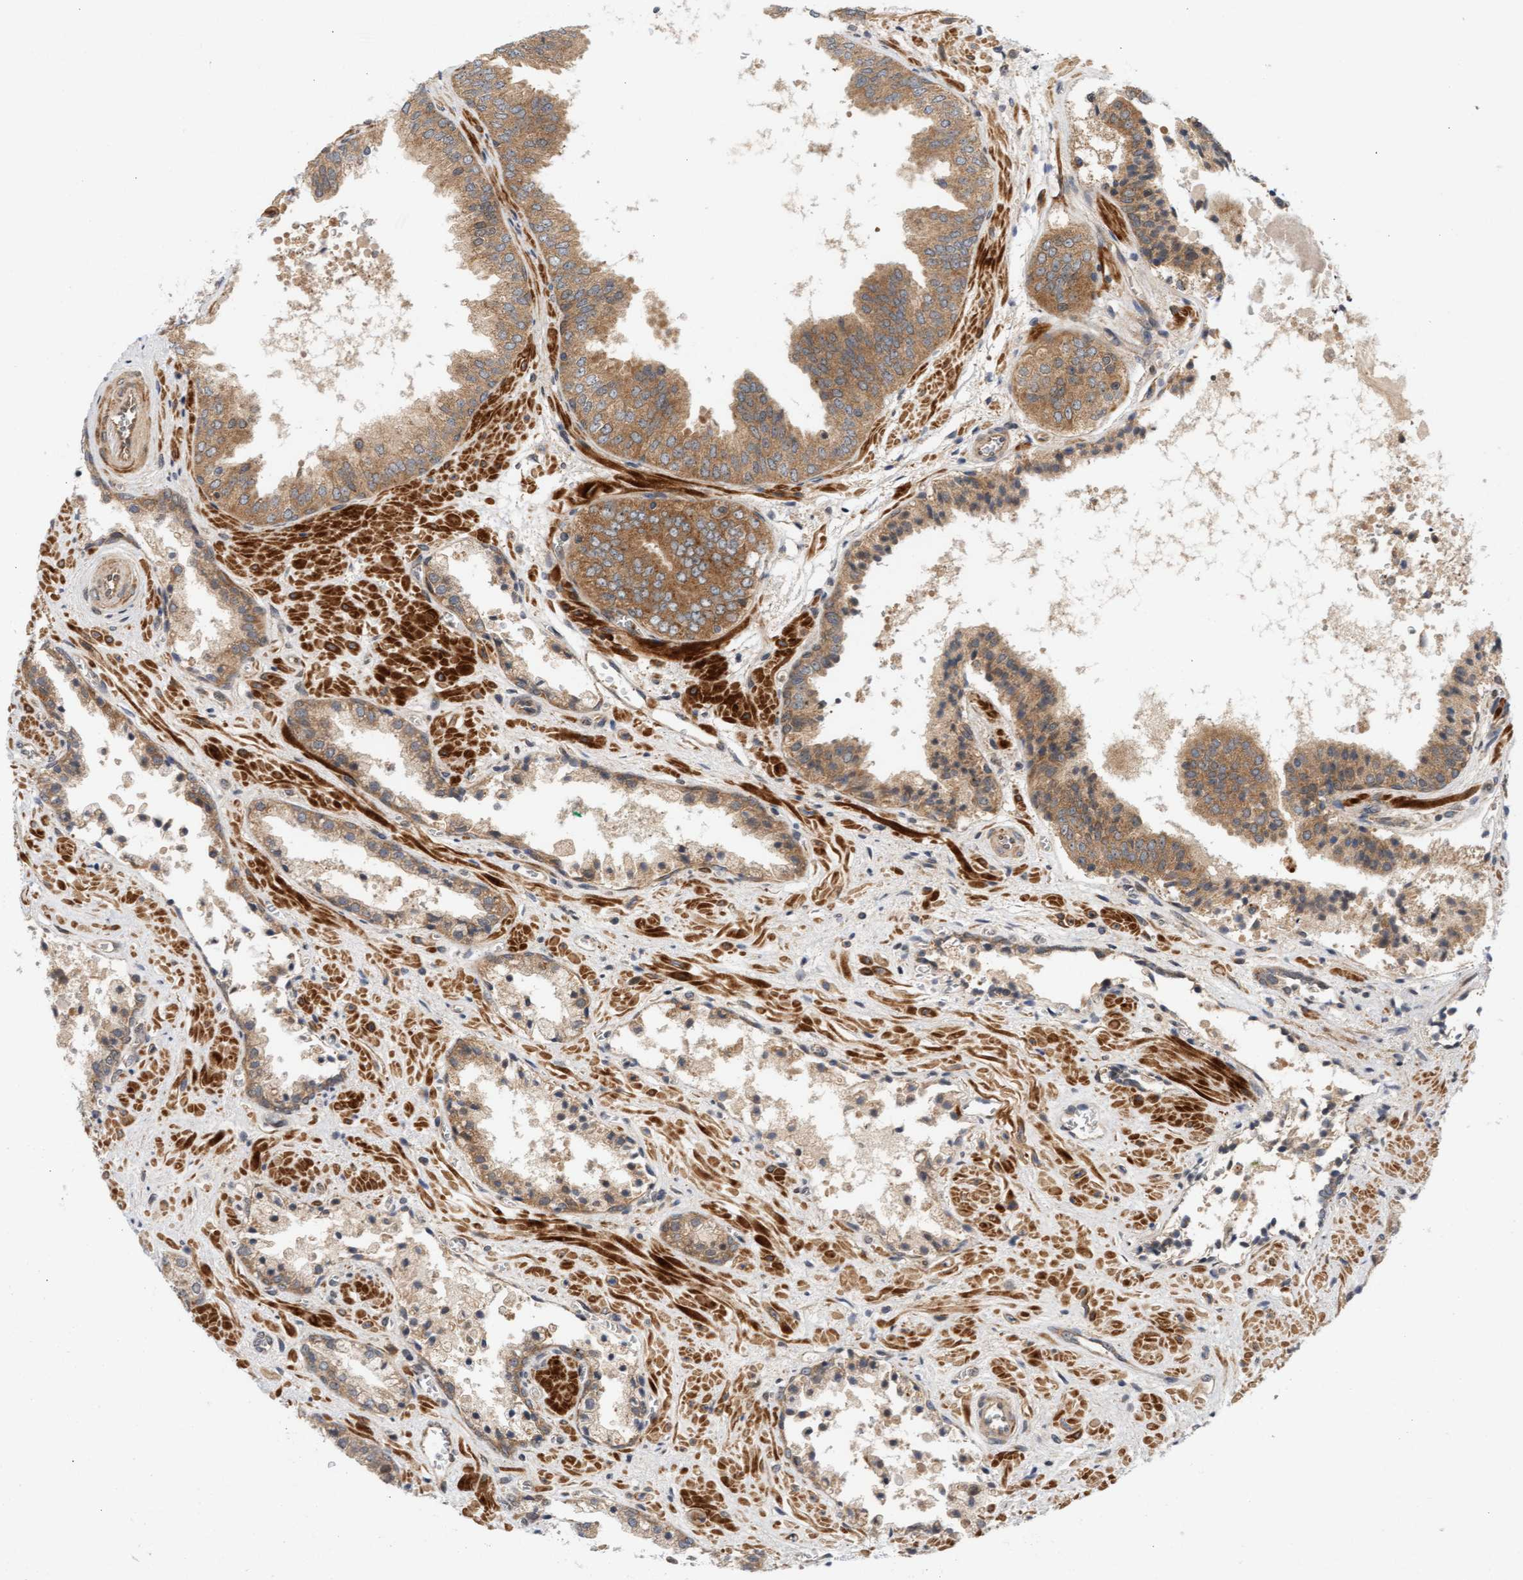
{"staining": {"intensity": "moderate", "quantity": "25%-75%", "location": "cytoplasmic/membranous"}, "tissue": "prostate cancer", "cell_type": "Tumor cells", "image_type": "cancer", "snomed": [{"axis": "morphology", "description": "Adenocarcinoma, Low grade"}, {"axis": "topography", "description": "Prostate"}], "caption": "Human prostate cancer stained with a protein marker exhibits moderate staining in tumor cells.", "gene": "BAHCC1", "patient": {"sex": "male", "age": 71}}